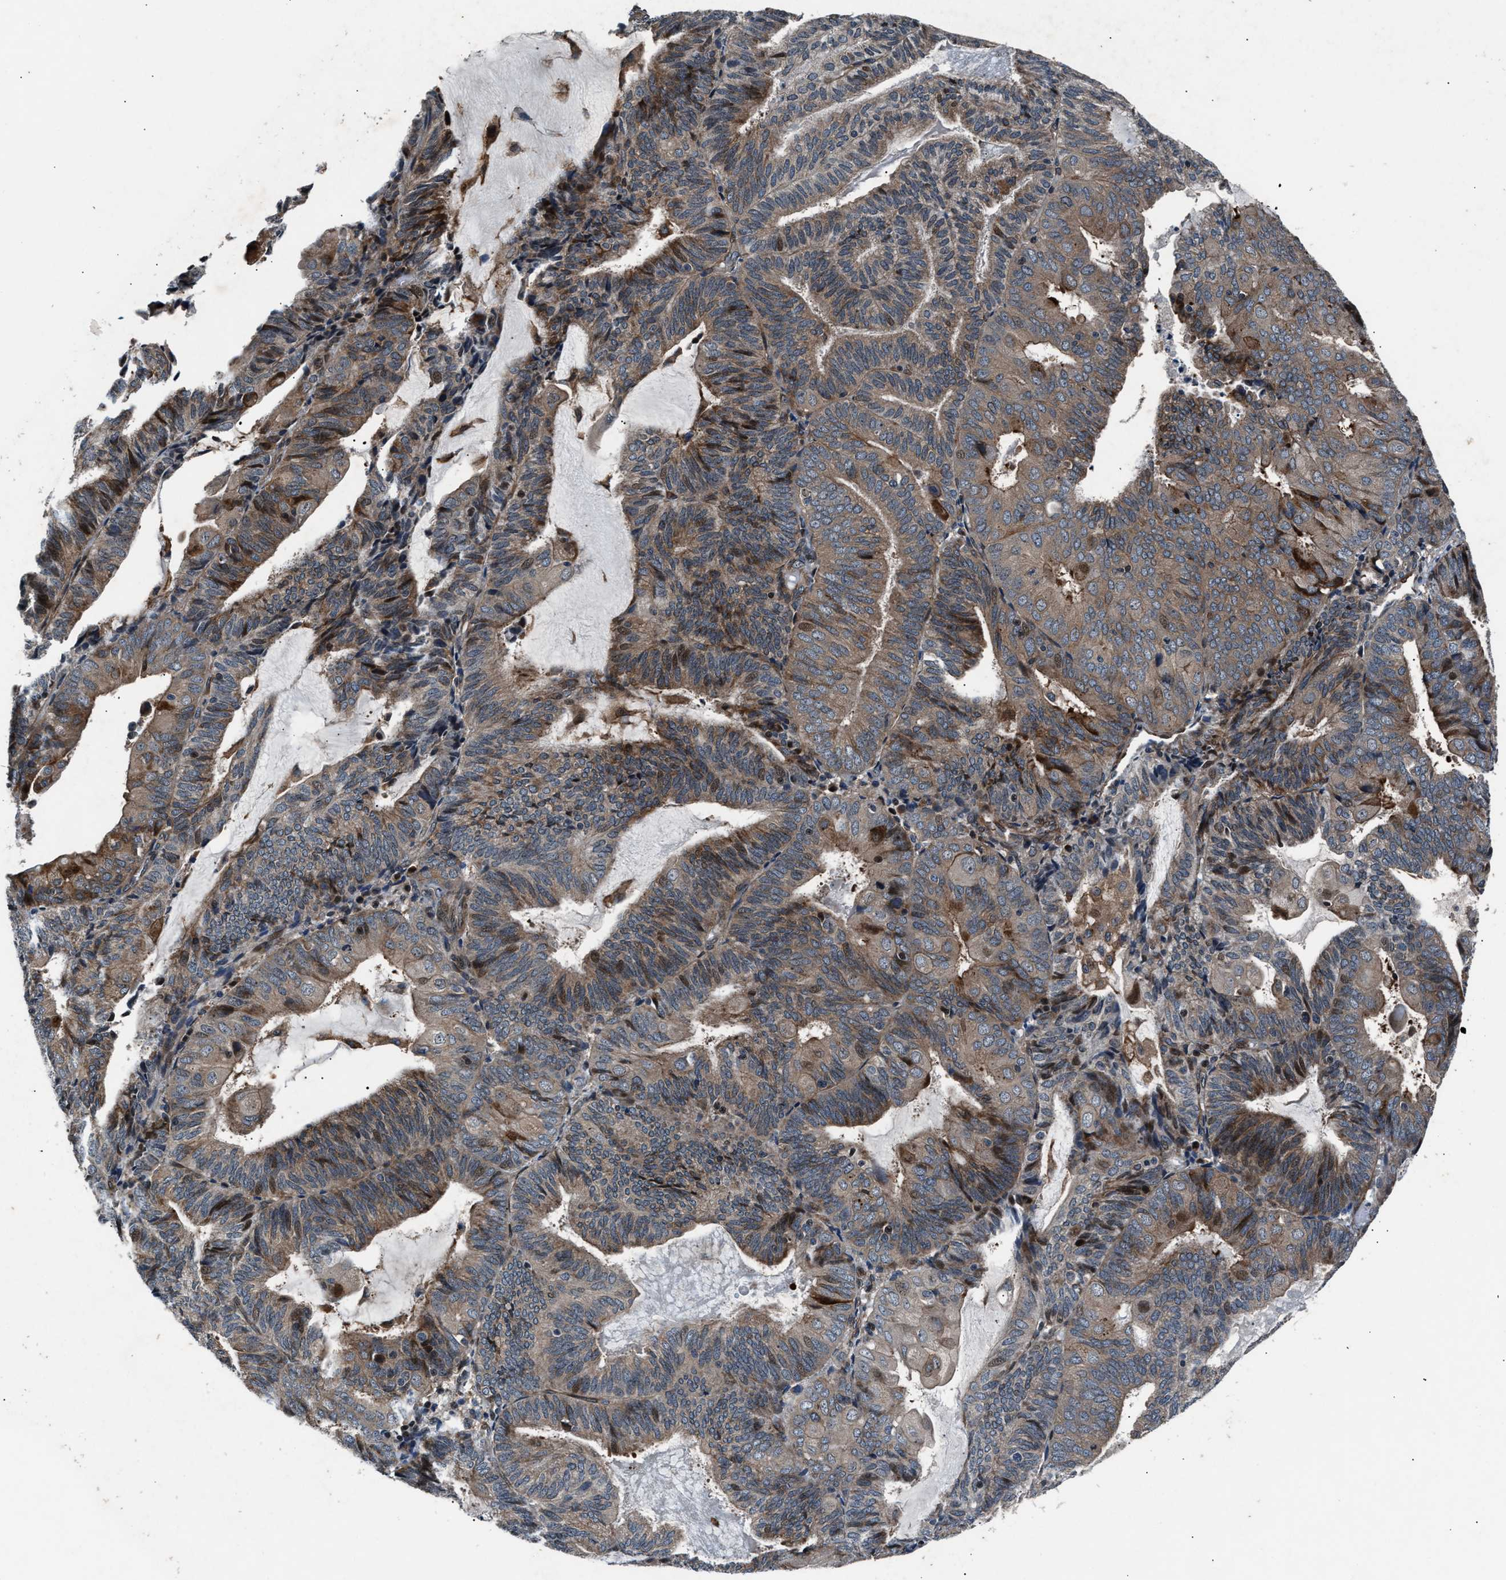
{"staining": {"intensity": "moderate", "quantity": ">75%", "location": "cytoplasmic/membranous"}, "tissue": "endometrial cancer", "cell_type": "Tumor cells", "image_type": "cancer", "snomed": [{"axis": "morphology", "description": "Adenocarcinoma, NOS"}, {"axis": "topography", "description": "Endometrium"}], "caption": "Protein staining demonstrates moderate cytoplasmic/membranous positivity in about >75% of tumor cells in endometrial cancer.", "gene": "DYNC2I1", "patient": {"sex": "female", "age": 81}}